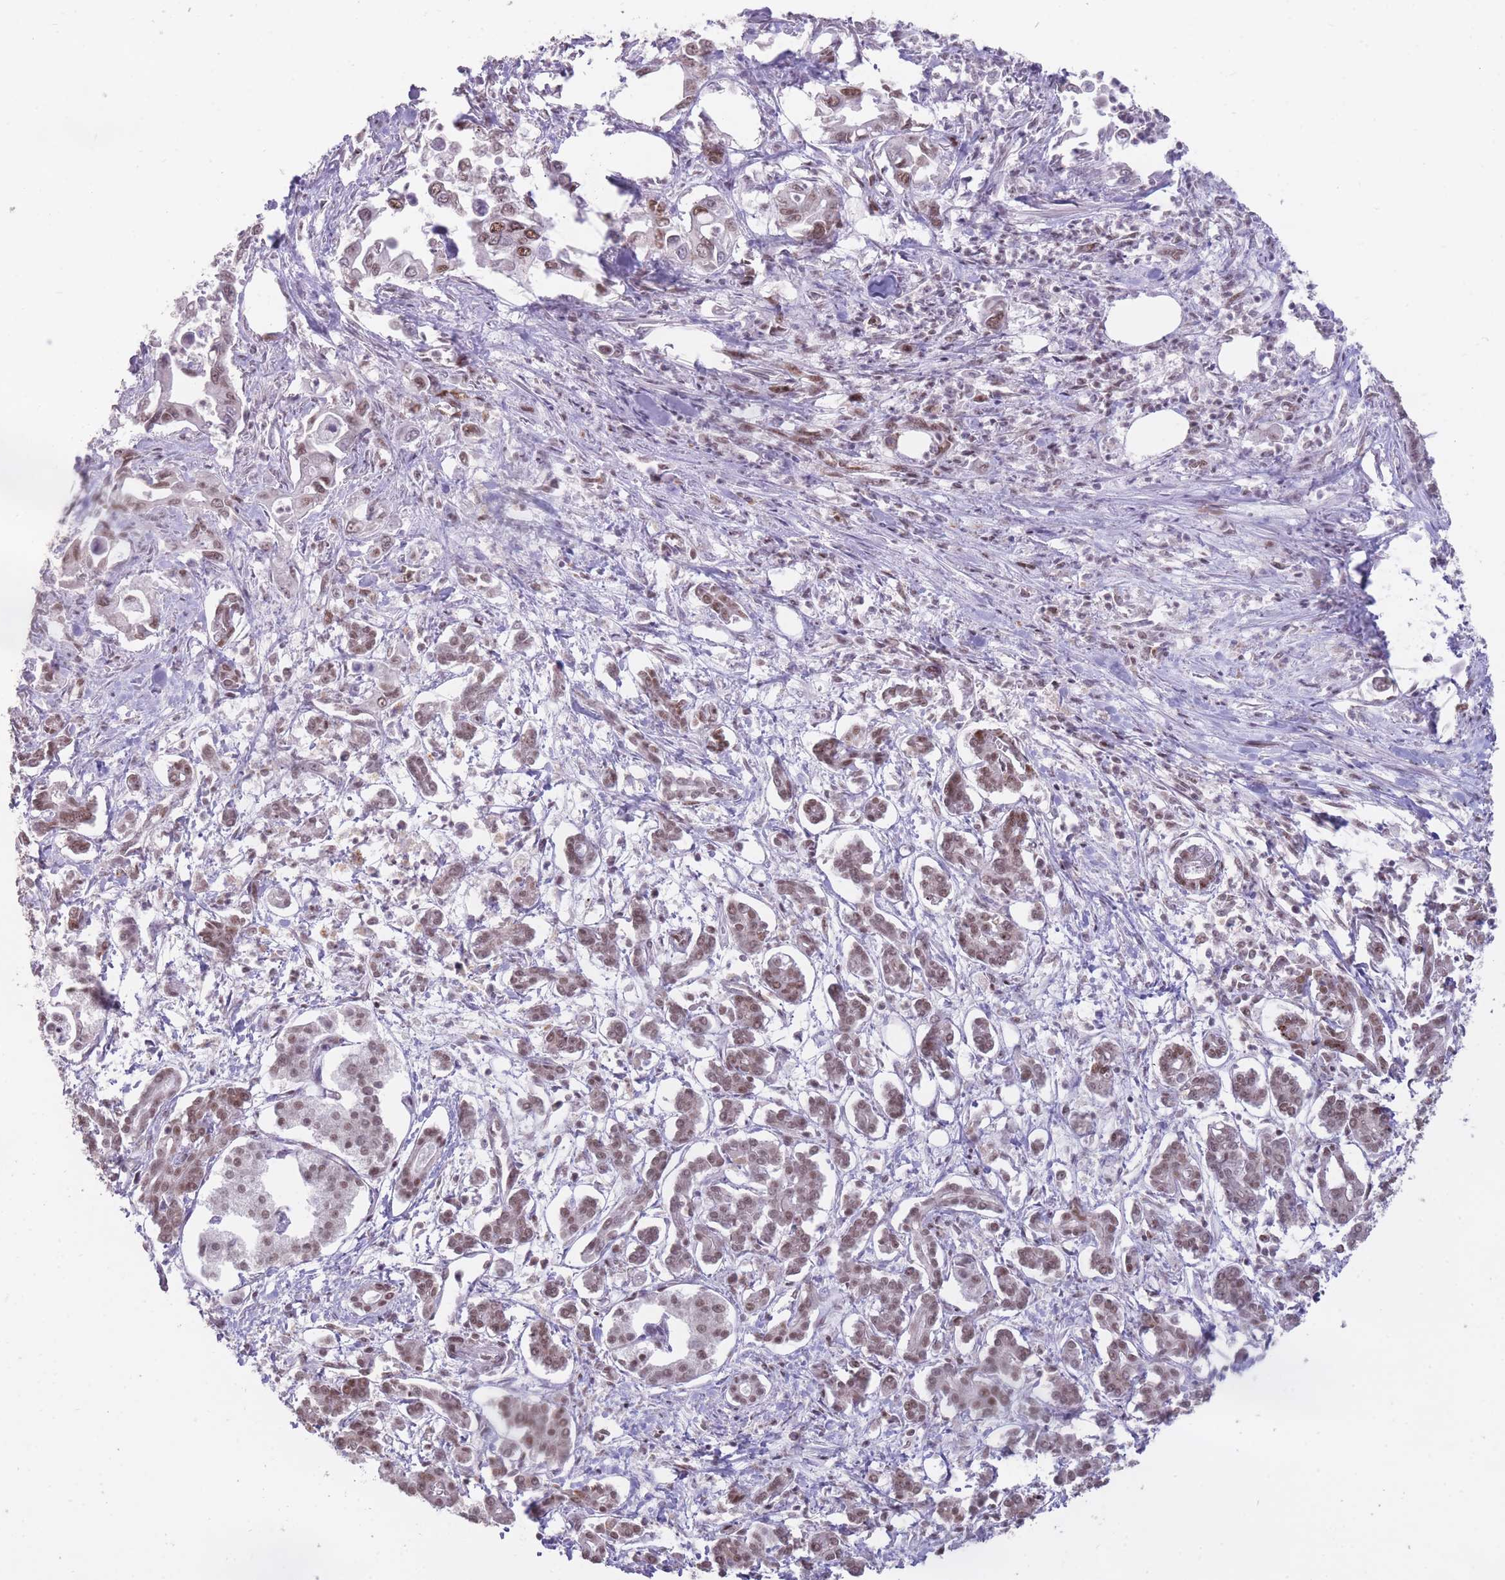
{"staining": {"intensity": "weak", "quantity": ">75%", "location": "nuclear"}, "tissue": "pancreatic cancer", "cell_type": "Tumor cells", "image_type": "cancer", "snomed": [{"axis": "morphology", "description": "Adenocarcinoma, NOS"}, {"axis": "topography", "description": "Pancreas"}], "caption": "Pancreatic adenocarcinoma stained with a brown dye reveals weak nuclear positive staining in about >75% of tumor cells.", "gene": "HNRNPUL1", "patient": {"sex": "male", "age": 61}}